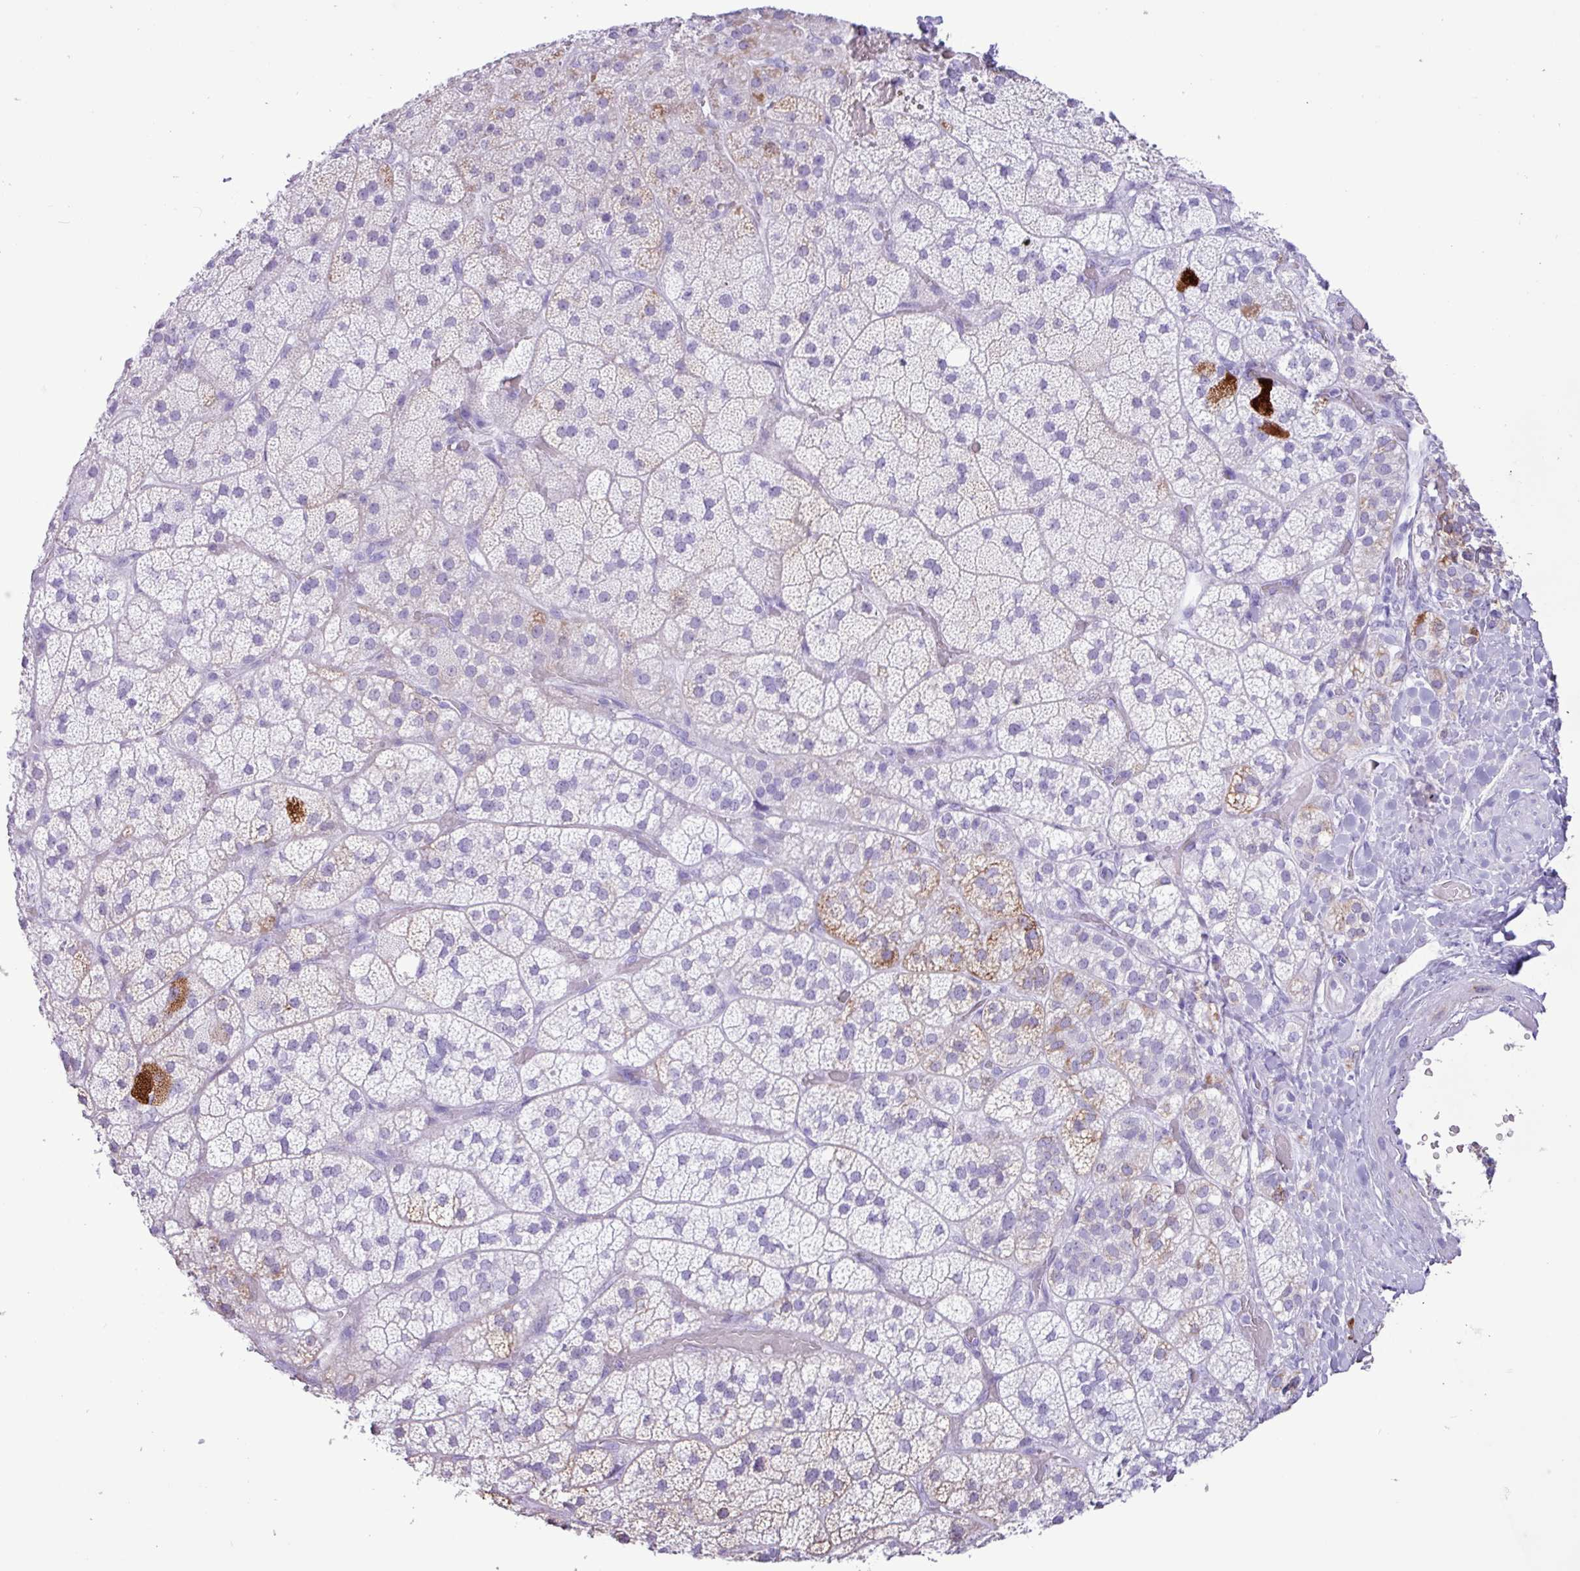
{"staining": {"intensity": "moderate", "quantity": "<25%", "location": "cytoplasmic/membranous"}, "tissue": "adrenal gland", "cell_type": "Glandular cells", "image_type": "normal", "snomed": [{"axis": "morphology", "description": "Normal tissue, NOS"}, {"axis": "topography", "description": "Adrenal gland"}], "caption": "An image showing moderate cytoplasmic/membranous positivity in approximately <25% of glandular cells in benign adrenal gland, as visualized by brown immunohistochemical staining.", "gene": "CKMT2", "patient": {"sex": "male", "age": 57}}